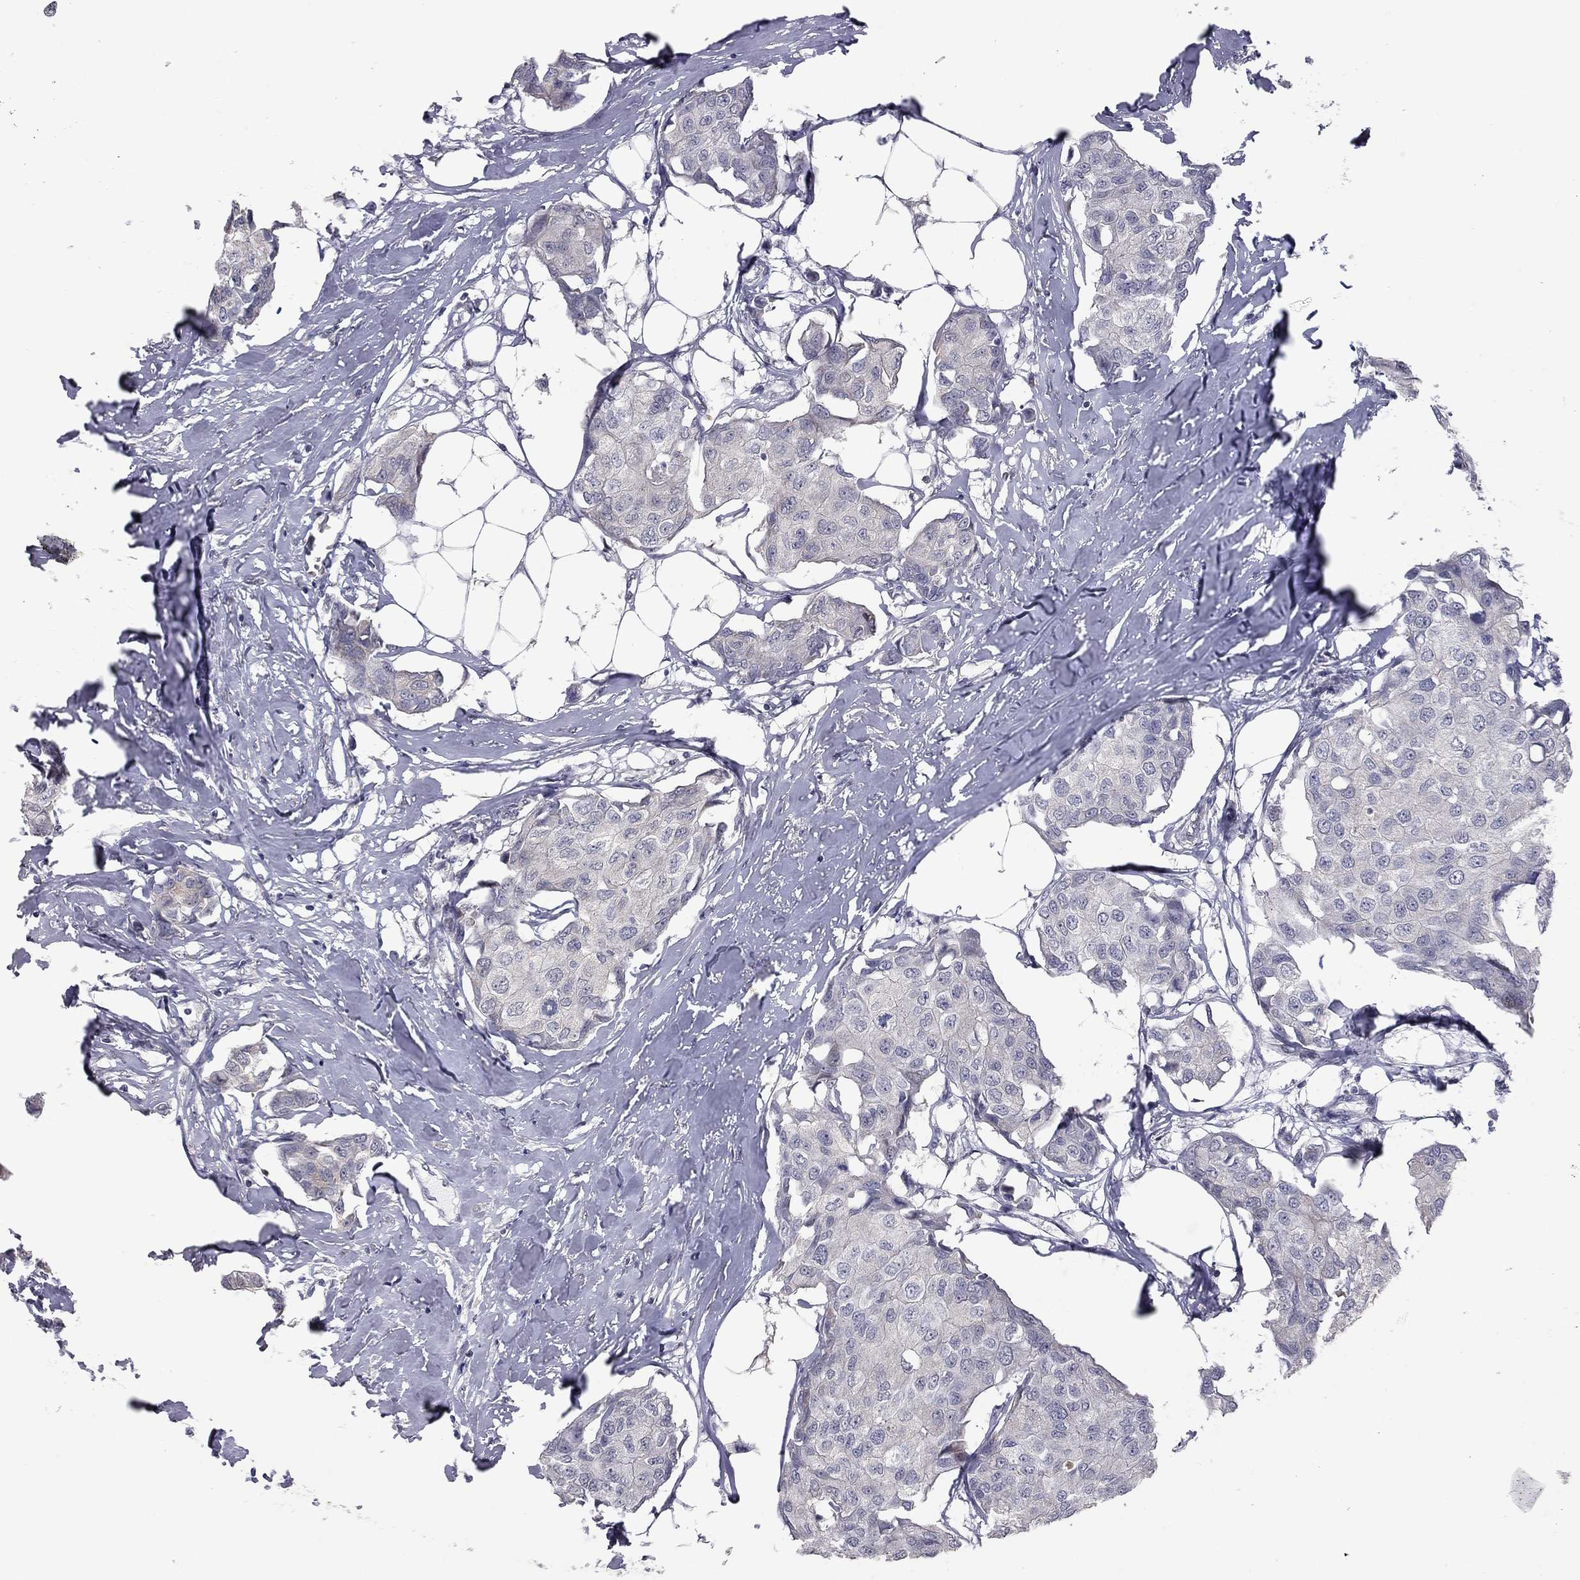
{"staining": {"intensity": "negative", "quantity": "none", "location": "none"}, "tissue": "breast cancer", "cell_type": "Tumor cells", "image_type": "cancer", "snomed": [{"axis": "morphology", "description": "Duct carcinoma"}, {"axis": "topography", "description": "Breast"}], "caption": "IHC photomicrograph of neoplastic tissue: human breast intraductal carcinoma stained with DAB demonstrates no significant protein staining in tumor cells. Brightfield microscopy of IHC stained with DAB (3,3'-diaminobenzidine) (brown) and hematoxylin (blue), captured at high magnification.", "gene": "MC3R", "patient": {"sex": "female", "age": 80}}